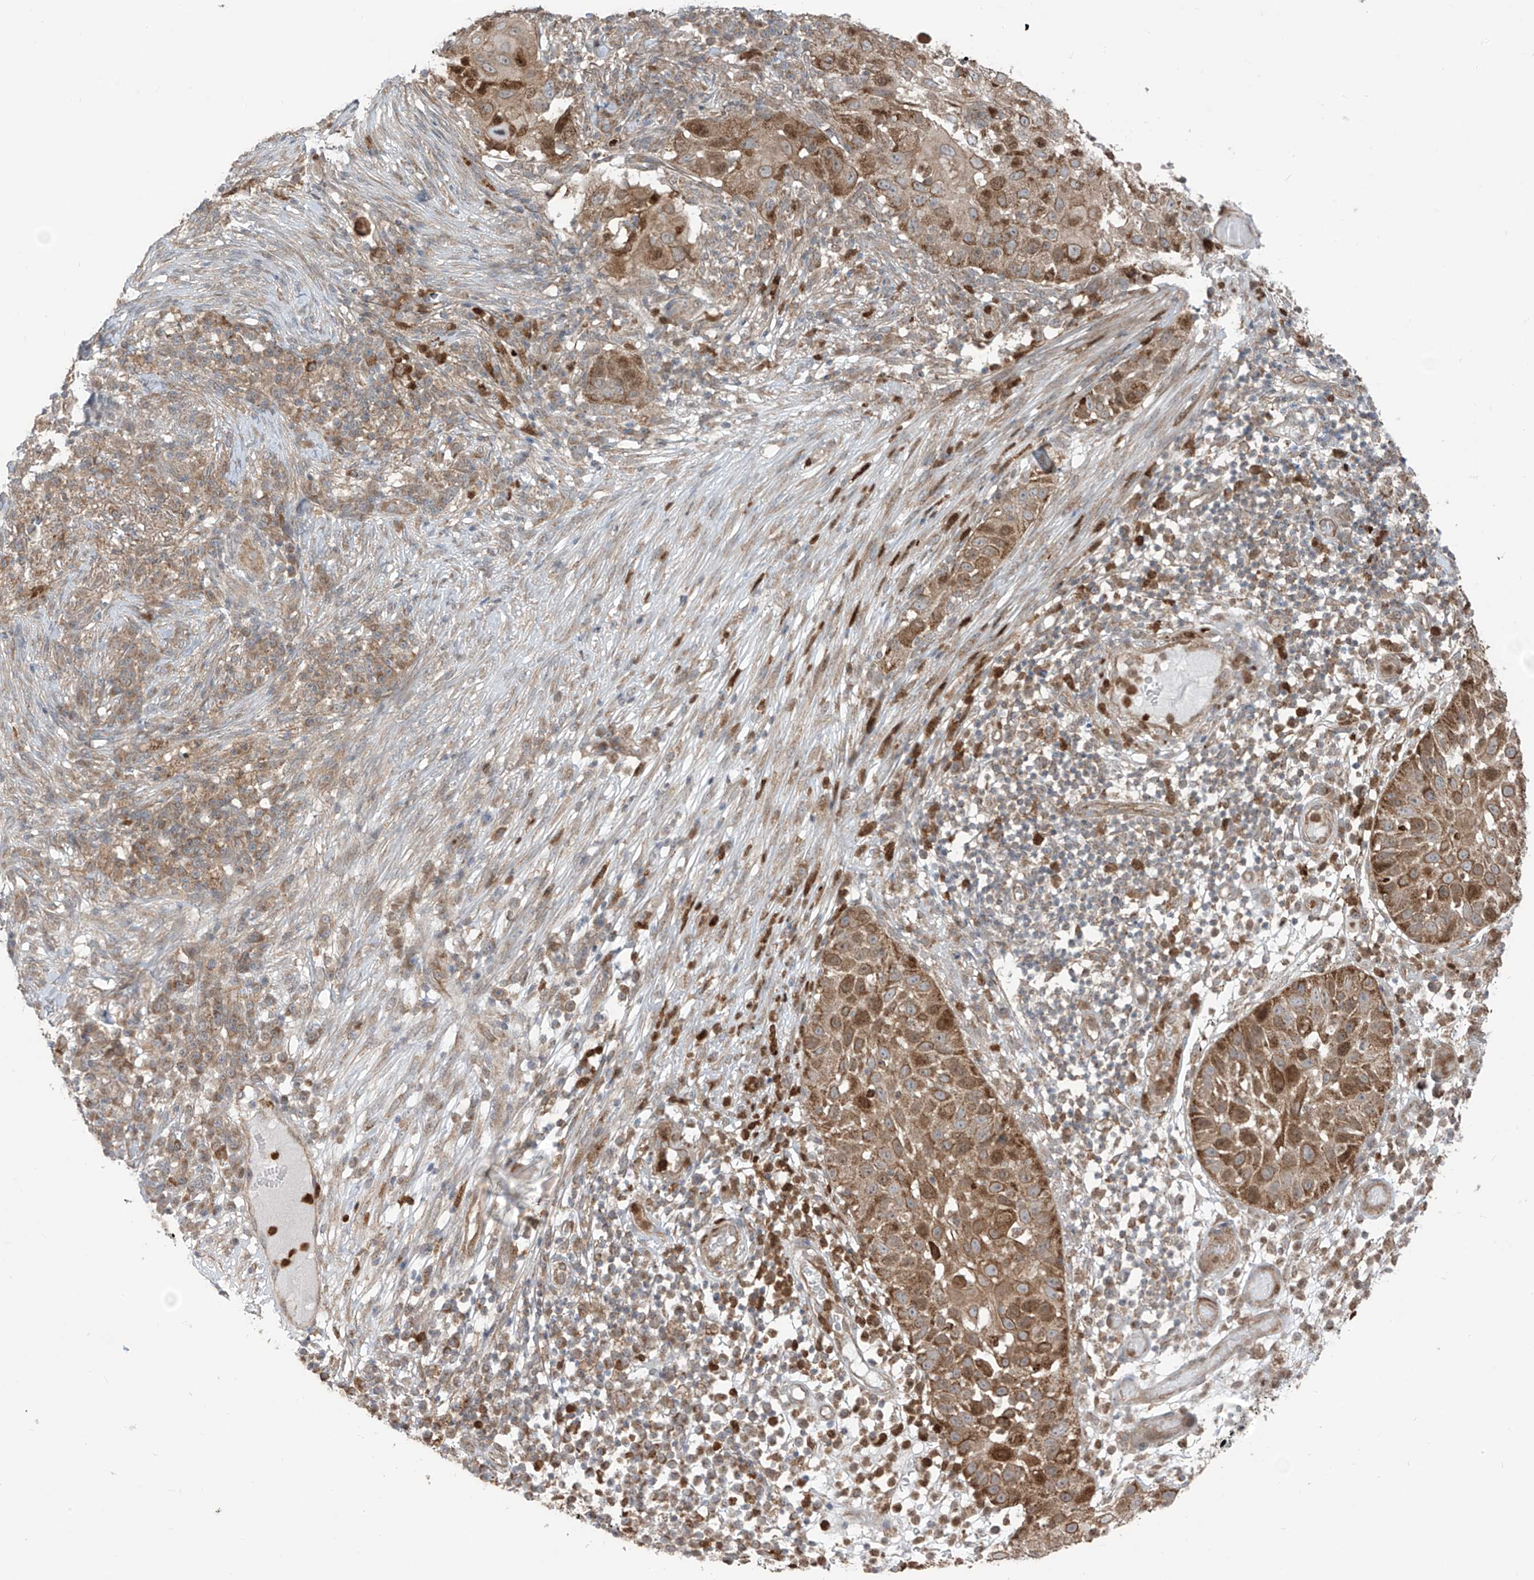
{"staining": {"intensity": "moderate", "quantity": ">75%", "location": "cytoplasmic/membranous"}, "tissue": "skin cancer", "cell_type": "Tumor cells", "image_type": "cancer", "snomed": [{"axis": "morphology", "description": "Squamous cell carcinoma, NOS"}, {"axis": "topography", "description": "Skin"}], "caption": "A brown stain shows moderate cytoplasmic/membranous expression of a protein in human skin cancer tumor cells.", "gene": "PDE11A", "patient": {"sex": "female", "age": 44}}